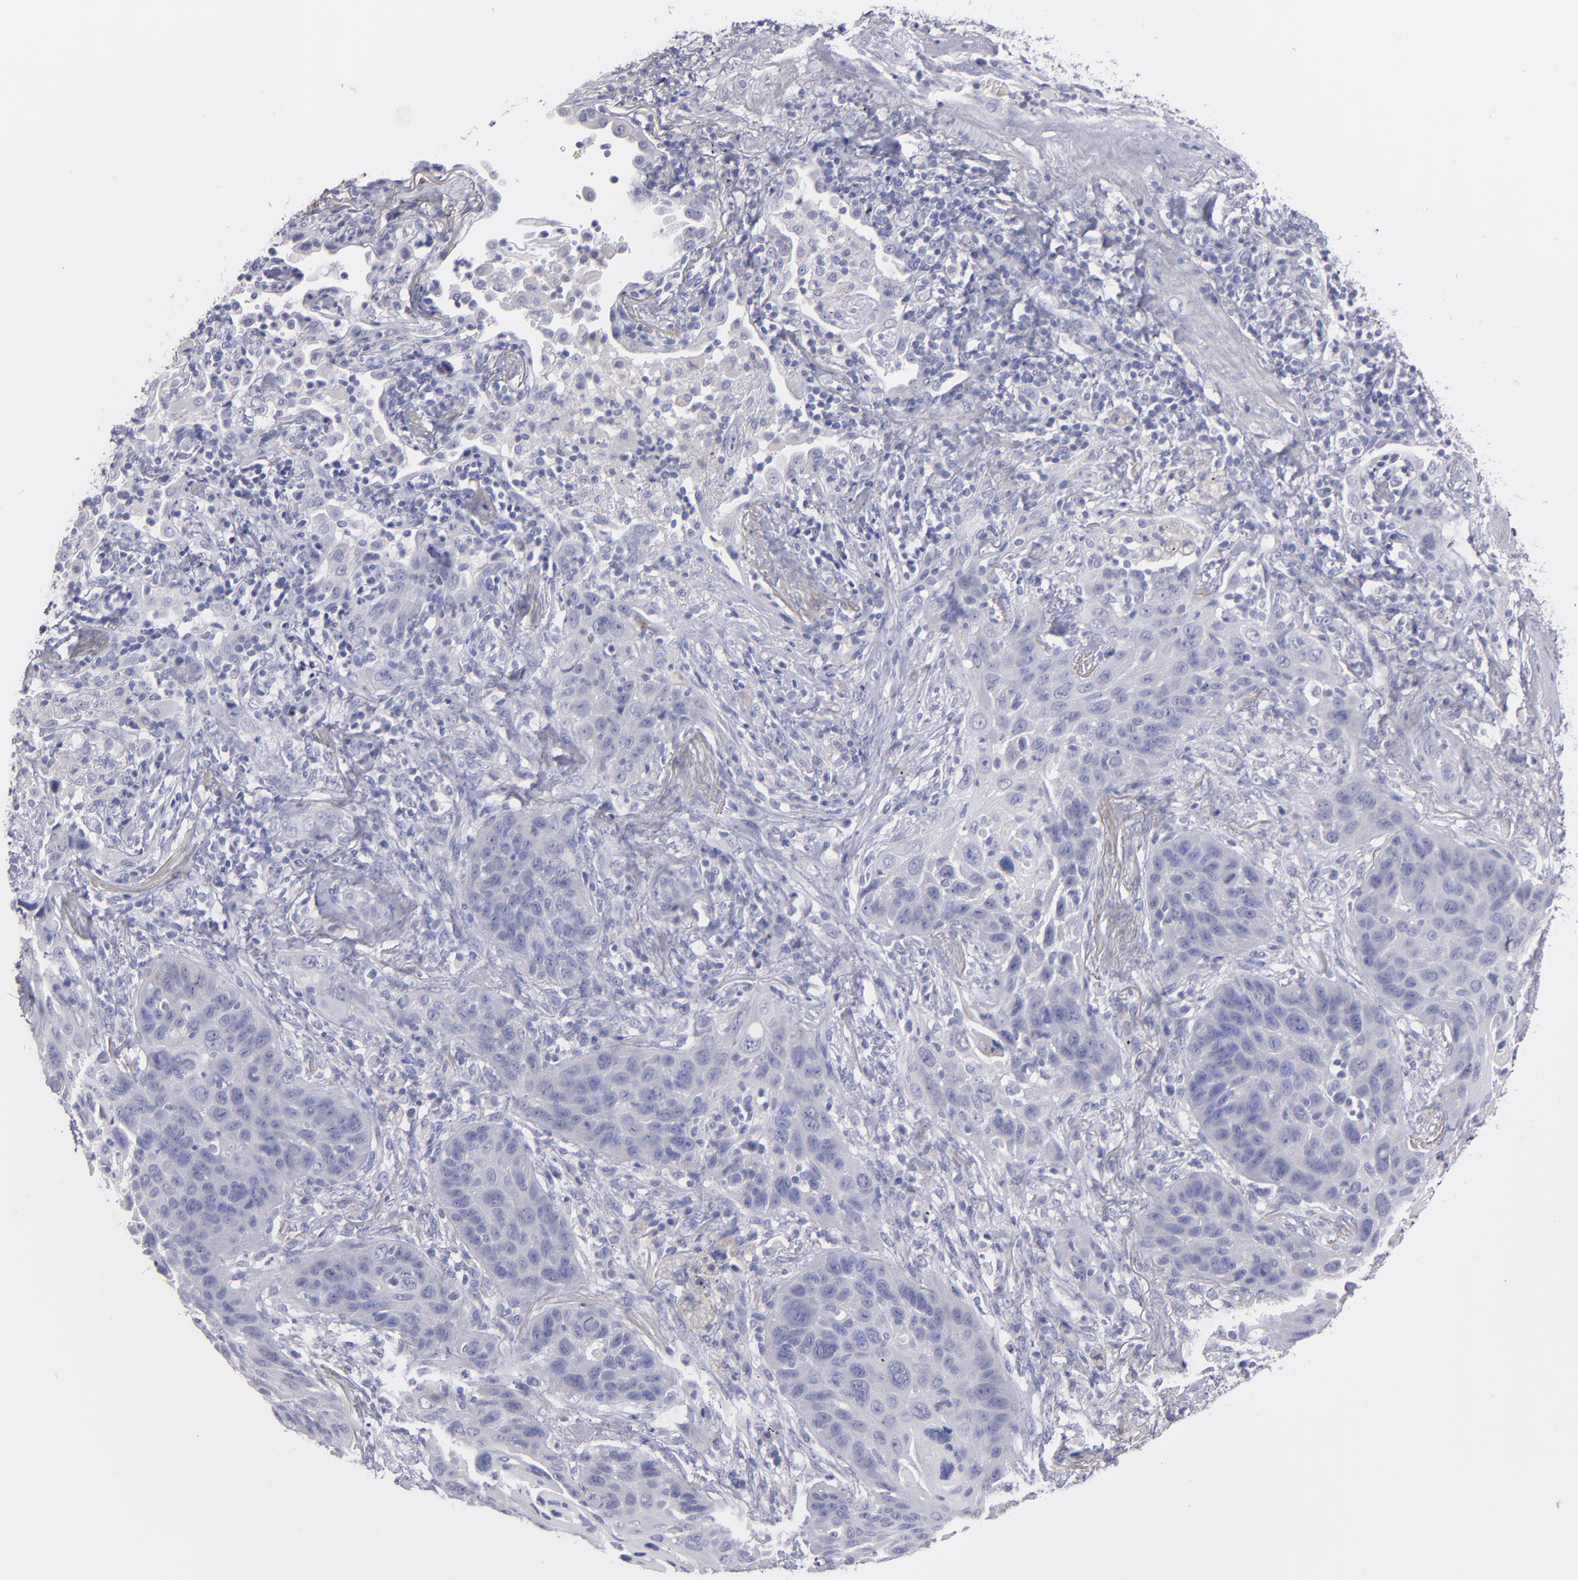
{"staining": {"intensity": "negative", "quantity": "none", "location": "none"}, "tissue": "lung cancer", "cell_type": "Tumor cells", "image_type": "cancer", "snomed": [{"axis": "morphology", "description": "Squamous cell carcinoma, NOS"}, {"axis": "topography", "description": "Lung"}], "caption": "This is an immunohistochemistry histopathology image of human lung cancer (squamous cell carcinoma). There is no expression in tumor cells.", "gene": "SNAP25", "patient": {"sex": "female", "age": 67}}